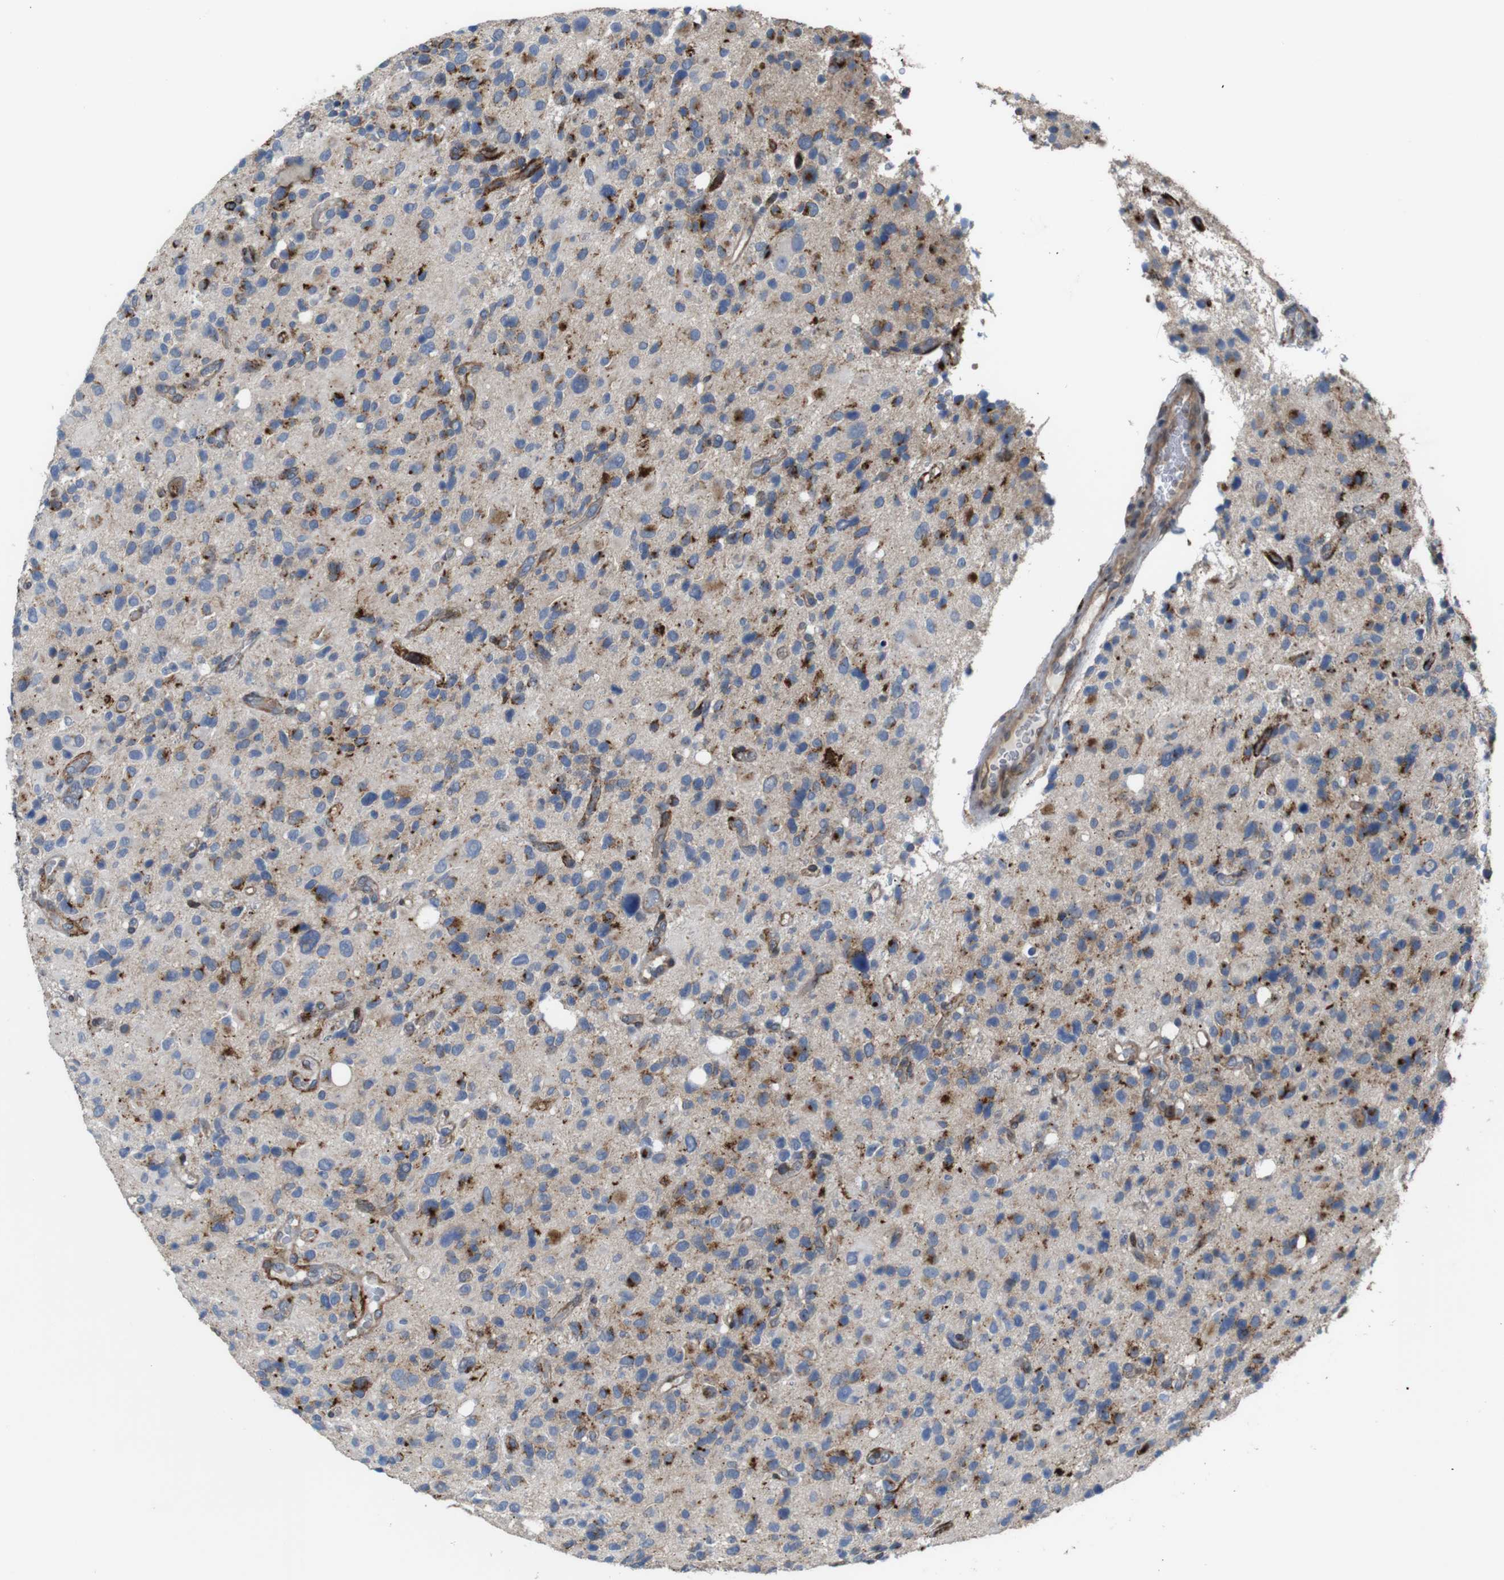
{"staining": {"intensity": "strong", "quantity": "<25%", "location": "cytoplasmic/membranous"}, "tissue": "glioma", "cell_type": "Tumor cells", "image_type": "cancer", "snomed": [{"axis": "morphology", "description": "Glioma, malignant, High grade"}, {"axis": "topography", "description": "Brain"}], "caption": "Immunohistochemical staining of human glioma reveals medium levels of strong cytoplasmic/membranous protein staining in approximately <25% of tumor cells. The staining is performed using DAB (3,3'-diaminobenzidine) brown chromogen to label protein expression. The nuclei are counter-stained blue using hematoxylin.", "gene": "PCOLCE2", "patient": {"sex": "male", "age": 48}}